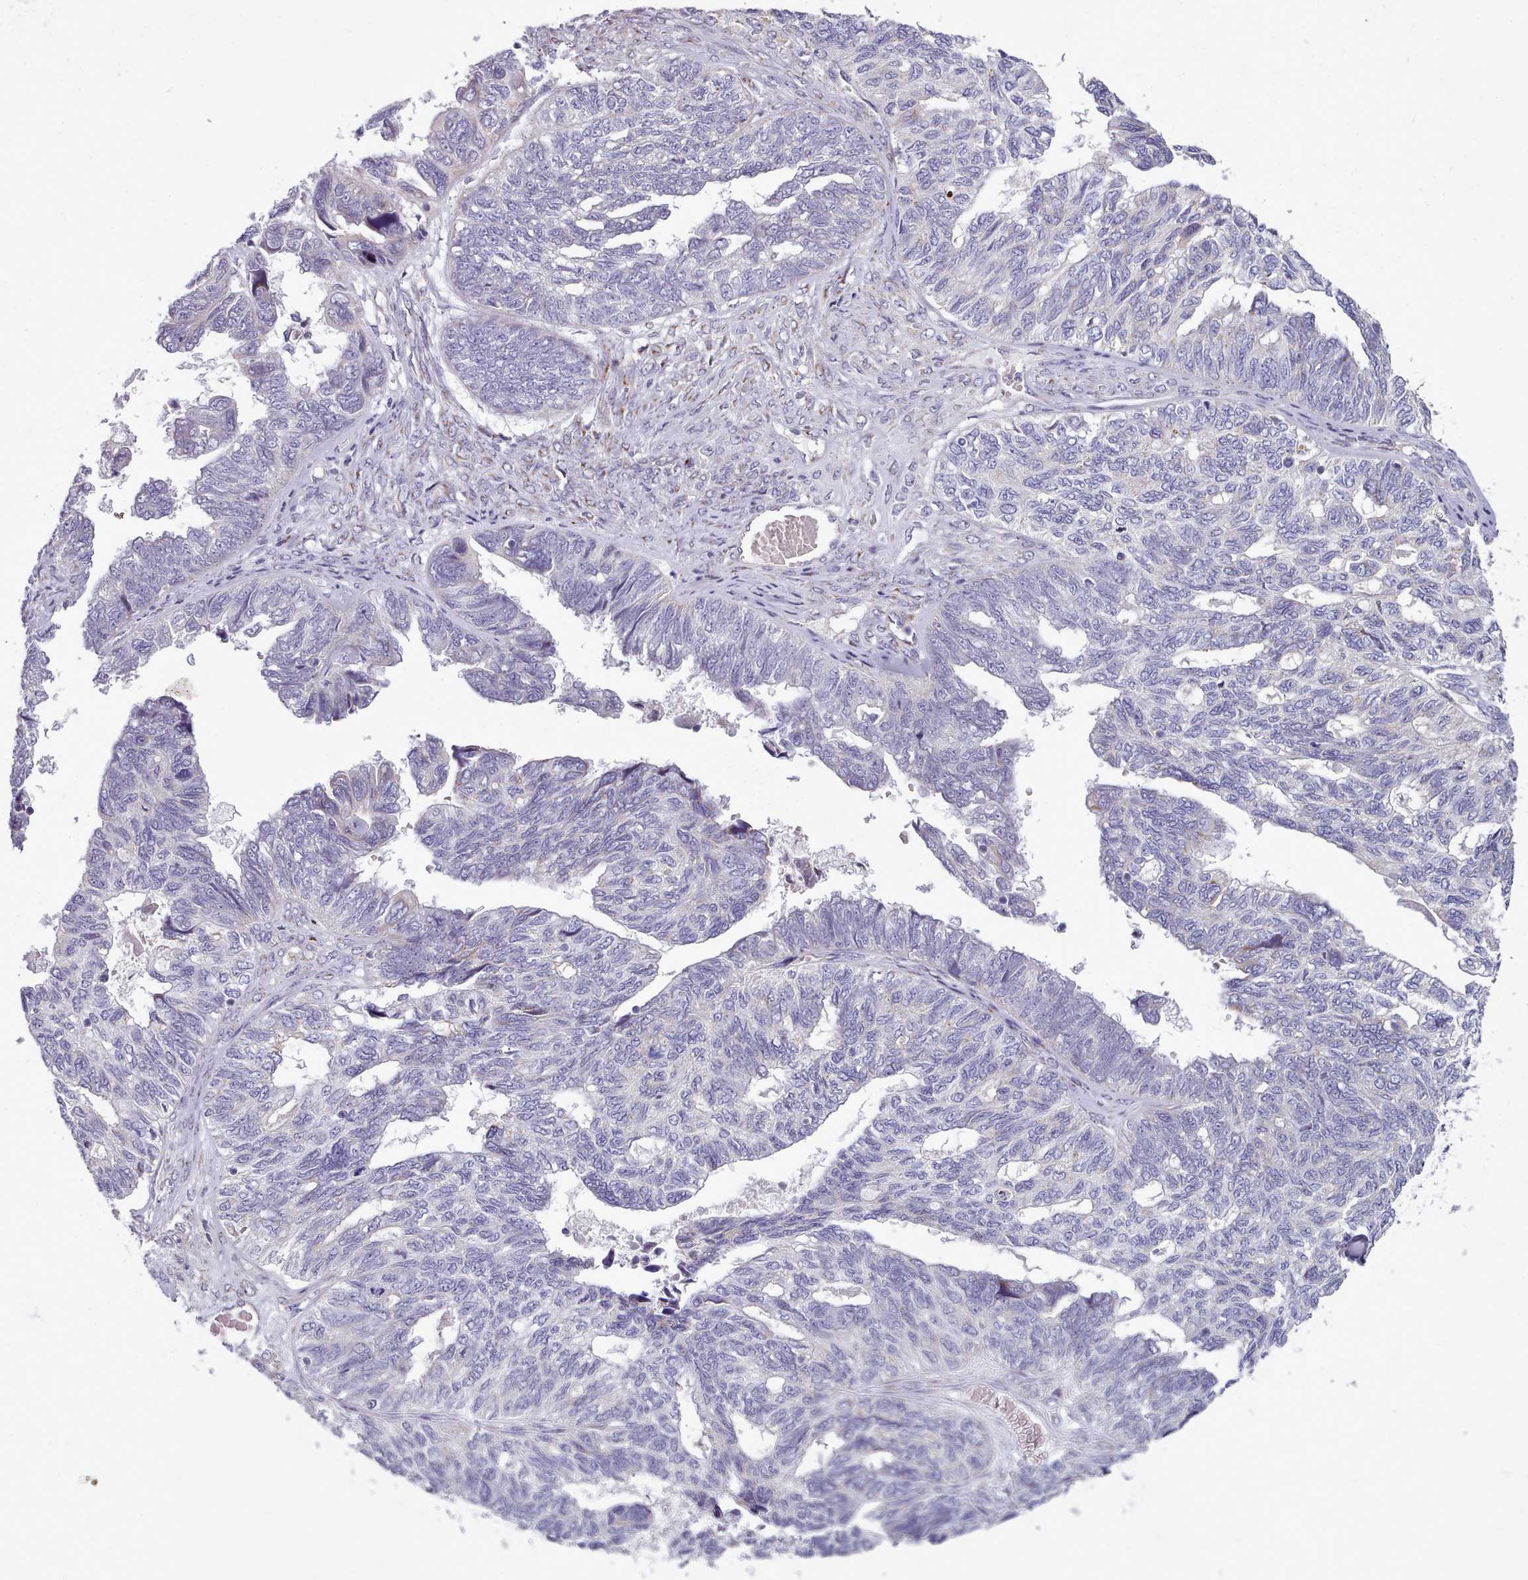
{"staining": {"intensity": "negative", "quantity": "none", "location": "none"}, "tissue": "ovarian cancer", "cell_type": "Tumor cells", "image_type": "cancer", "snomed": [{"axis": "morphology", "description": "Cystadenocarcinoma, serous, NOS"}, {"axis": "topography", "description": "Ovary"}], "caption": "Tumor cells show no significant expression in ovarian cancer.", "gene": "SLC52A3", "patient": {"sex": "female", "age": 79}}